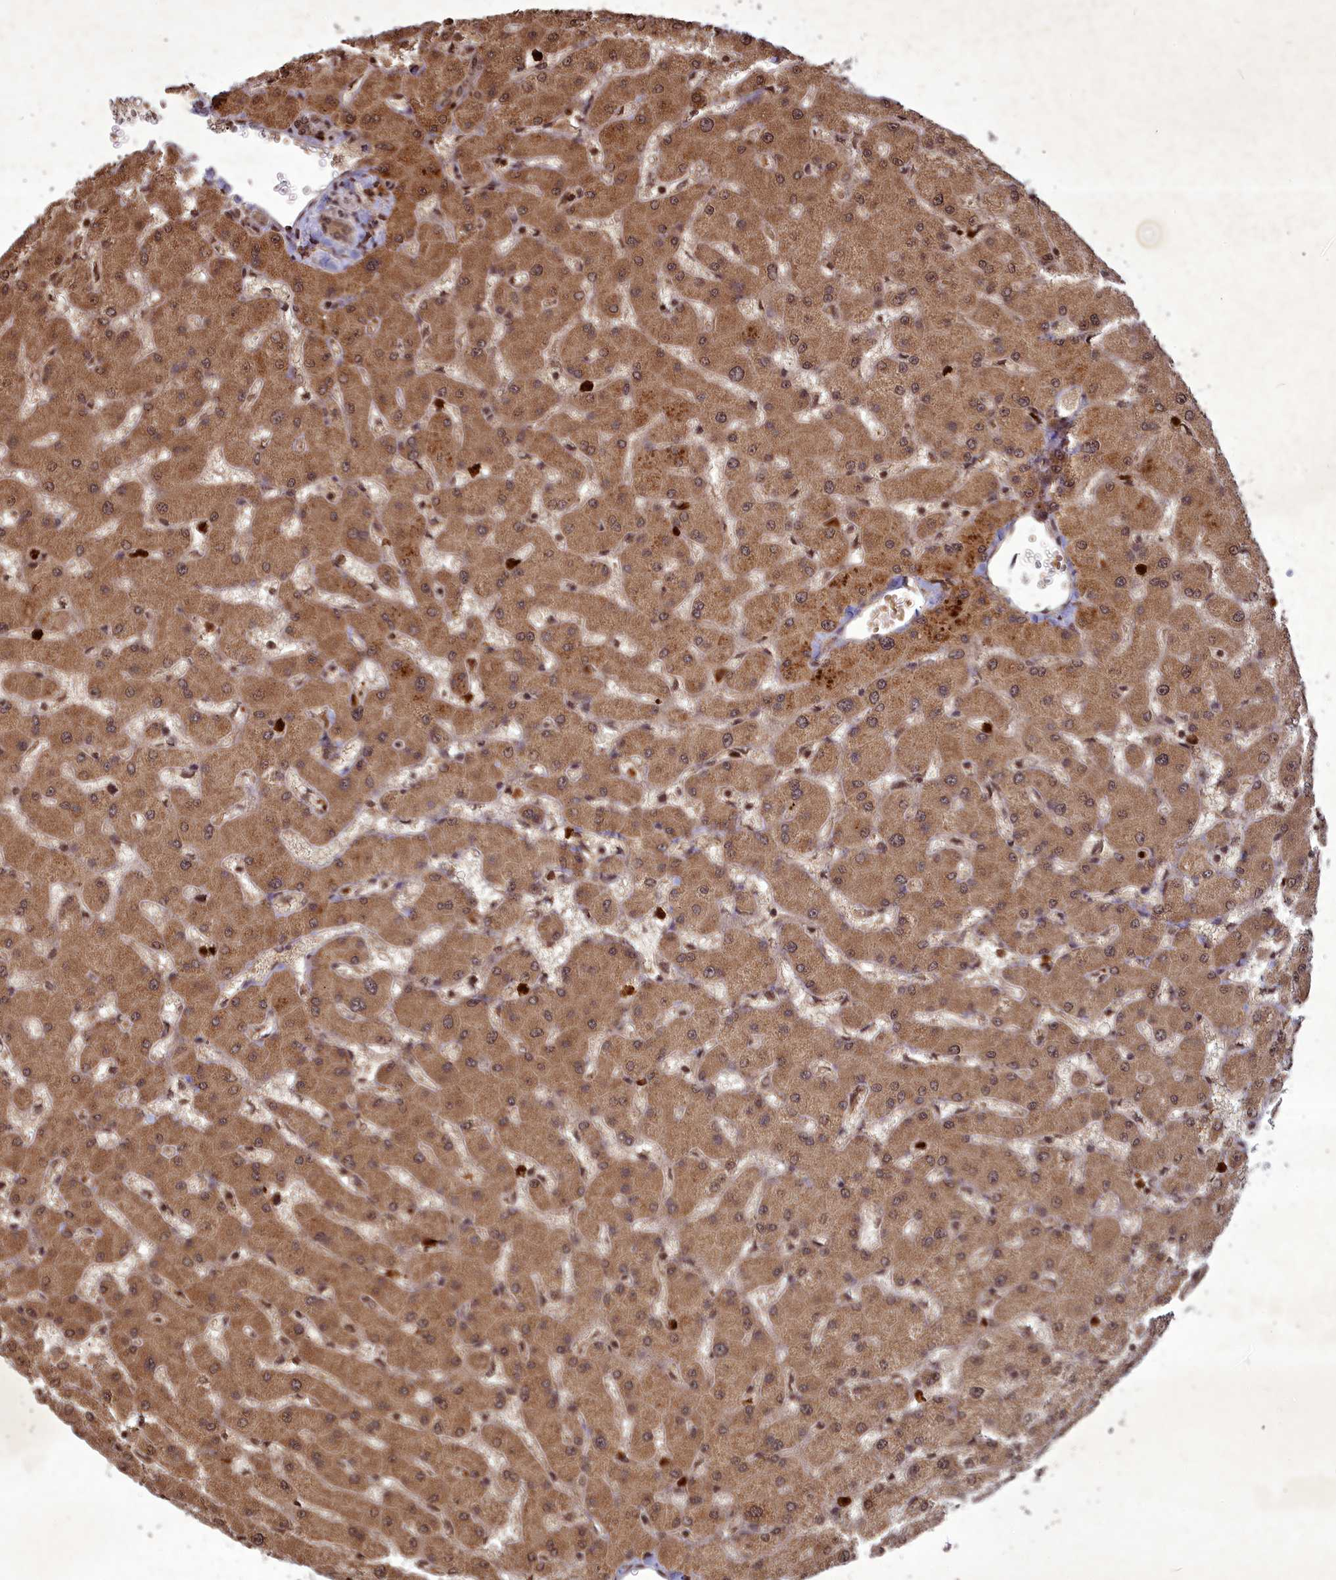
{"staining": {"intensity": "weak", "quantity": ">75%", "location": "nuclear"}, "tissue": "liver", "cell_type": "Cholangiocytes", "image_type": "normal", "snomed": [{"axis": "morphology", "description": "Normal tissue, NOS"}, {"axis": "topography", "description": "Liver"}], "caption": "Protein staining of unremarkable liver displays weak nuclear positivity in about >75% of cholangiocytes. (DAB IHC with brightfield microscopy, high magnification).", "gene": "SRMS", "patient": {"sex": "female", "age": 63}}